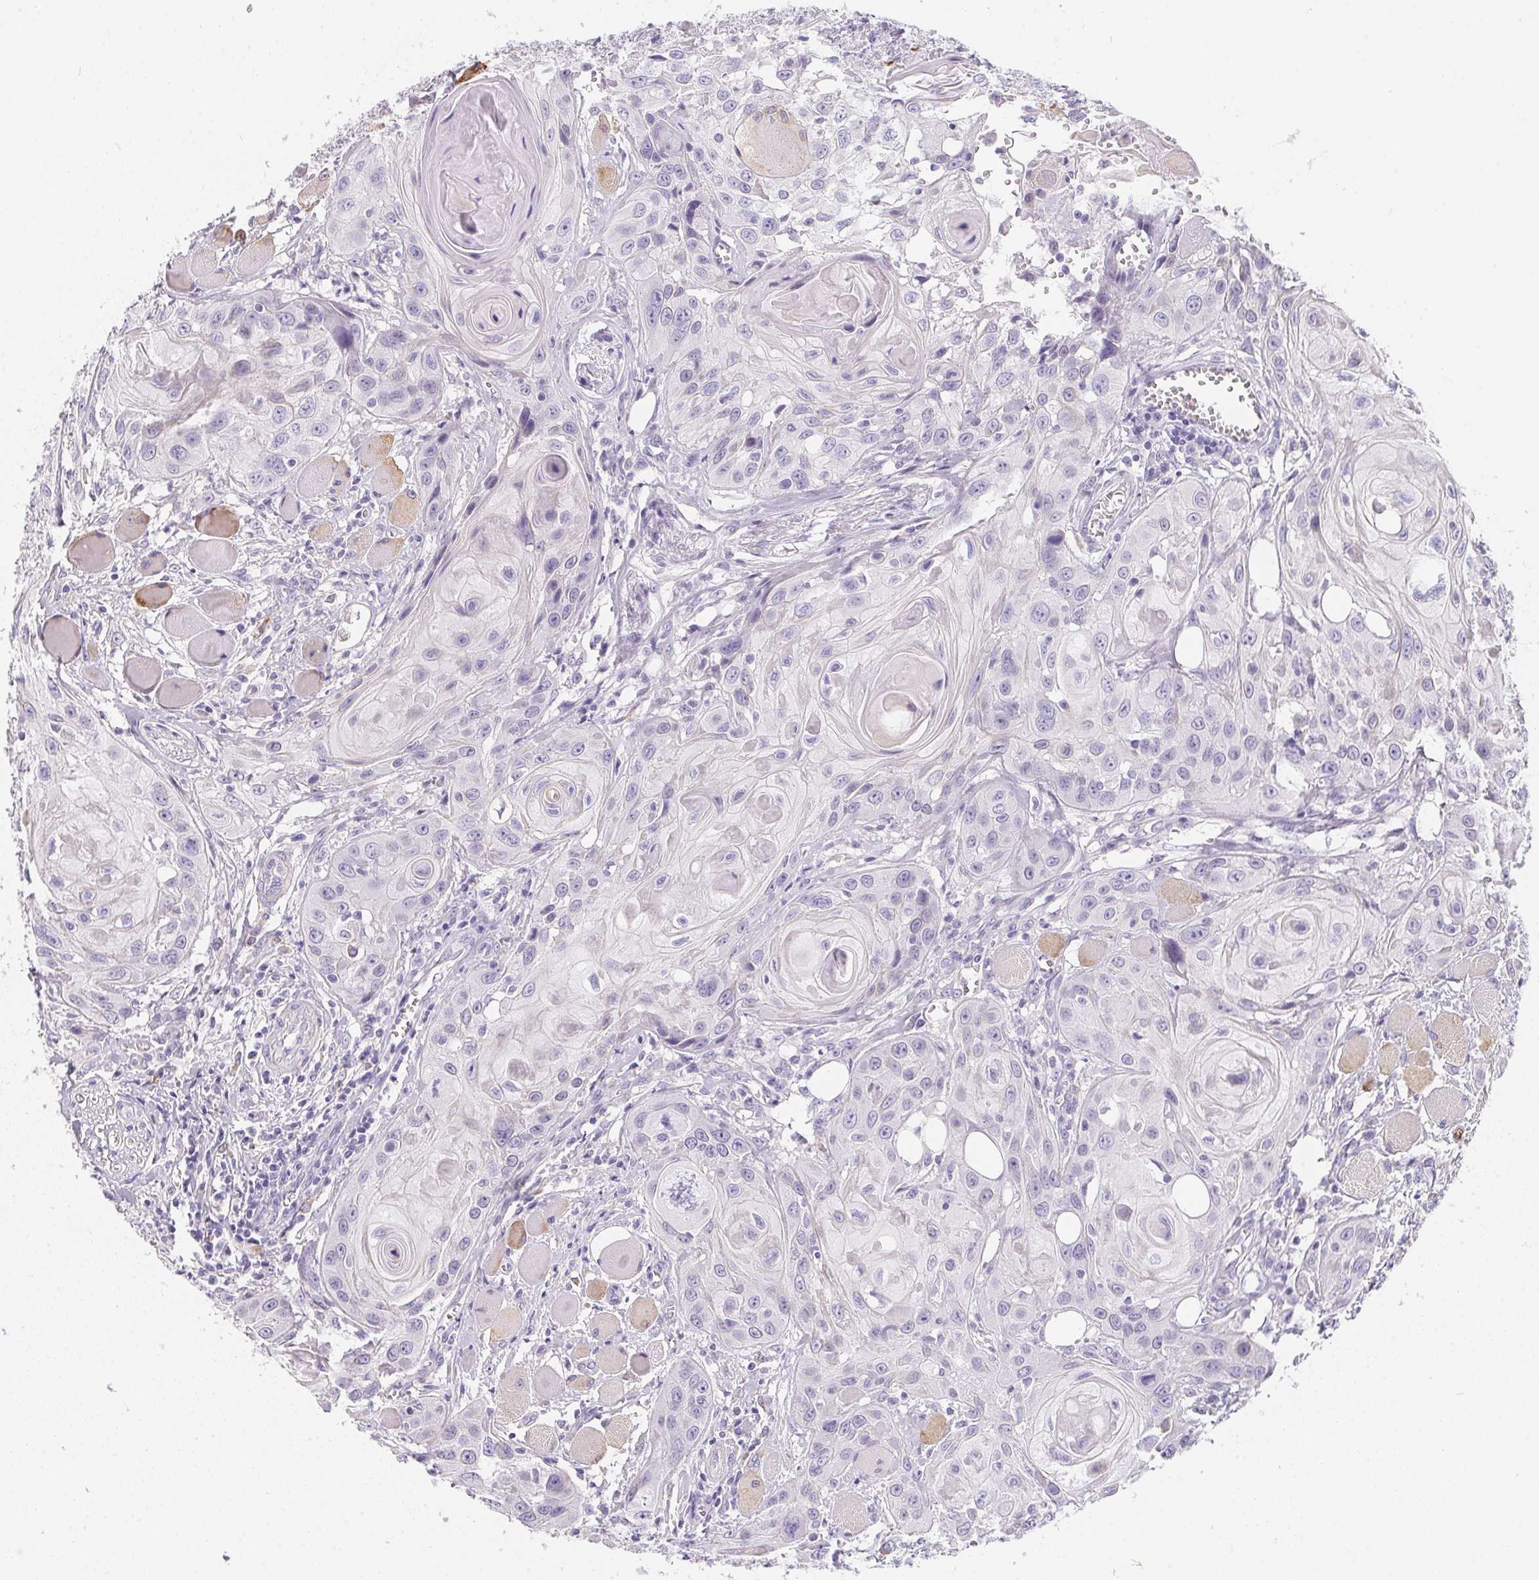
{"staining": {"intensity": "negative", "quantity": "none", "location": "none"}, "tissue": "head and neck cancer", "cell_type": "Tumor cells", "image_type": "cancer", "snomed": [{"axis": "morphology", "description": "Squamous cell carcinoma, NOS"}, {"axis": "topography", "description": "Oral tissue"}, {"axis": "topography", "description": "Head-Neck"}], "caption": "A histopathology image of human head and neck cancer is negative for staining in tumor cells.", "gene": "MAP1A", "patient": {"sex": "male", "age": 58}}